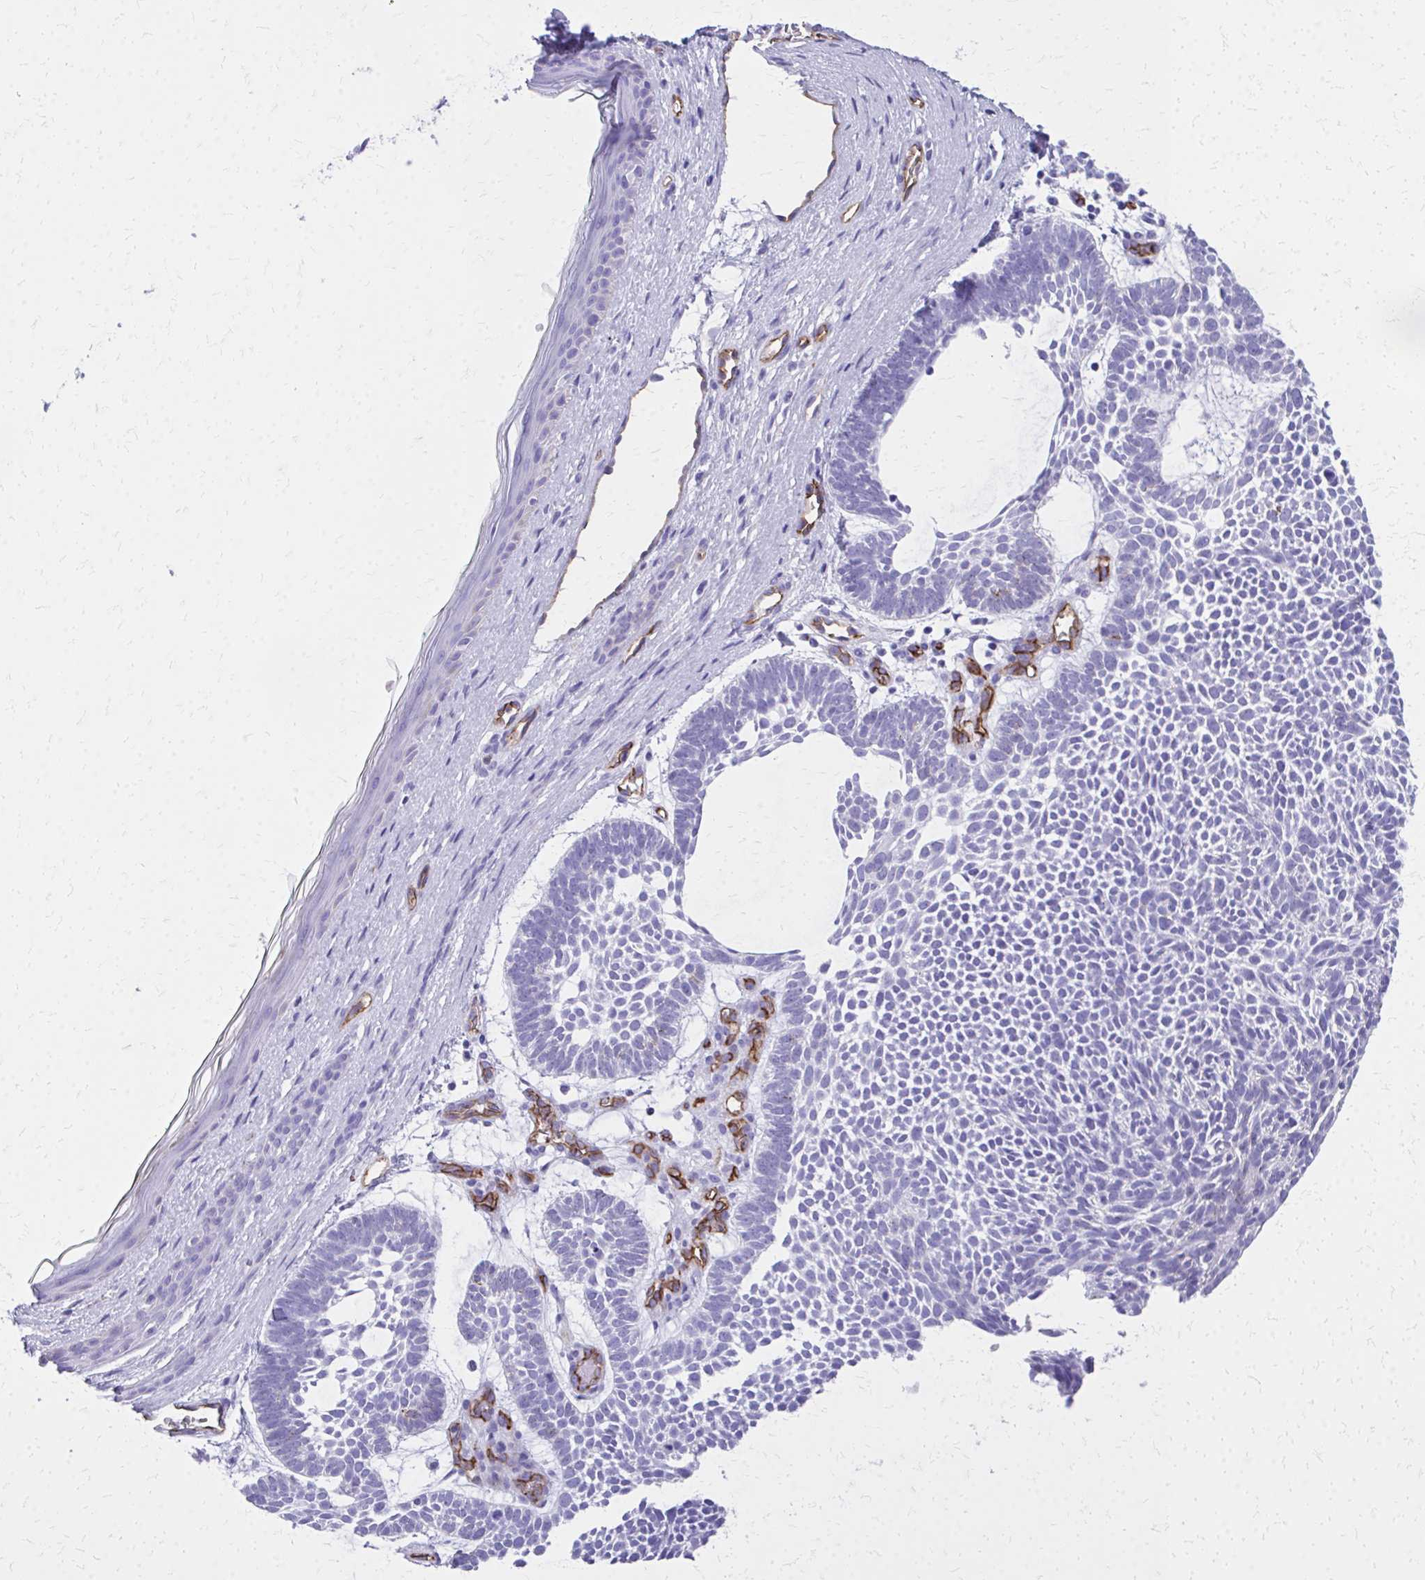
{"staining": {"intensity": "negative", "quantity": "none", "location": "none"}, "tissue": "skin cancer", "cell_type": "Tumor cells", "image_type": "cancer", "snomed": [{"axis": "morphology", "description": "Basal cell carcinoma"}, {"axis": "topography", "description": "Skin"}, {"axis": "topography", "description": "Skin of face"}], "caption": "A histopathology image of human skin basal cell carcinoma is negative for staining in tumor cells. (Stains: DAB (3,3'-diaminobenzidine) immunohistochemistry (IHC) with hematoxylin counter stain, Microscopy: brightfield microscopy at high magnification).", "gene": "TPSG1", "patient": {"sex": "male", "age": 83}}